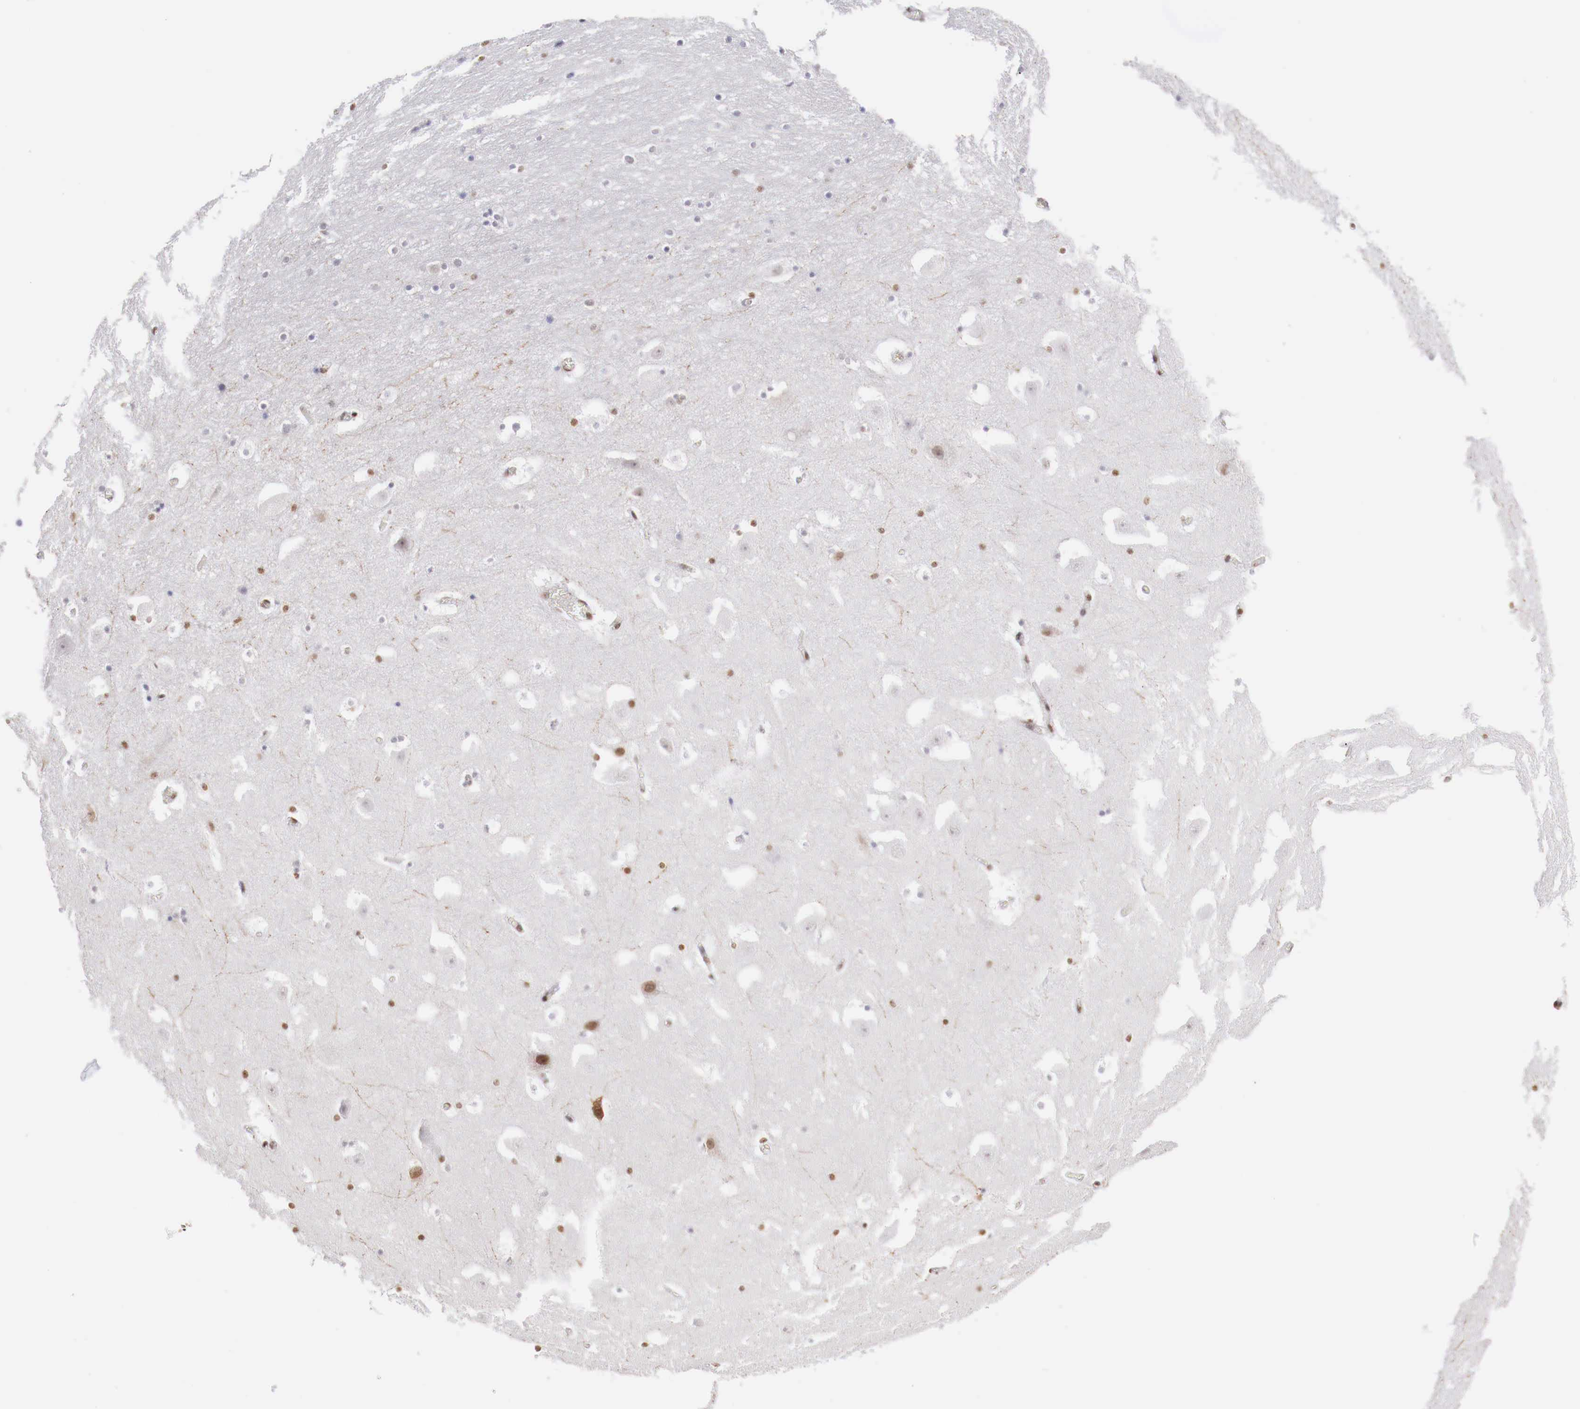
{"staining": {"intensity": "moderate", "quantity": "25%-75%", "location": "cytoplasmic/membranous,nuclear"}, "tissue": "hippocampus", "cell_type": "Glial cells", "image_type": "normal", "snomed": [{"axis": "morphology", "description": "Normal tissue, NOS"}, {"axis": "topography", "description": "Hippocampus"}], "caption": "Glial cells exhibit medium levels of moderate cytoplasmic/membranous,nuclear expression in approximately 25%-75% of cells in benign human hippocampus. (DAB = brown stain, brightfield microscopy at high magnification).", "gene": "MAX", "patient": {"sex": "male", "age": 45}}